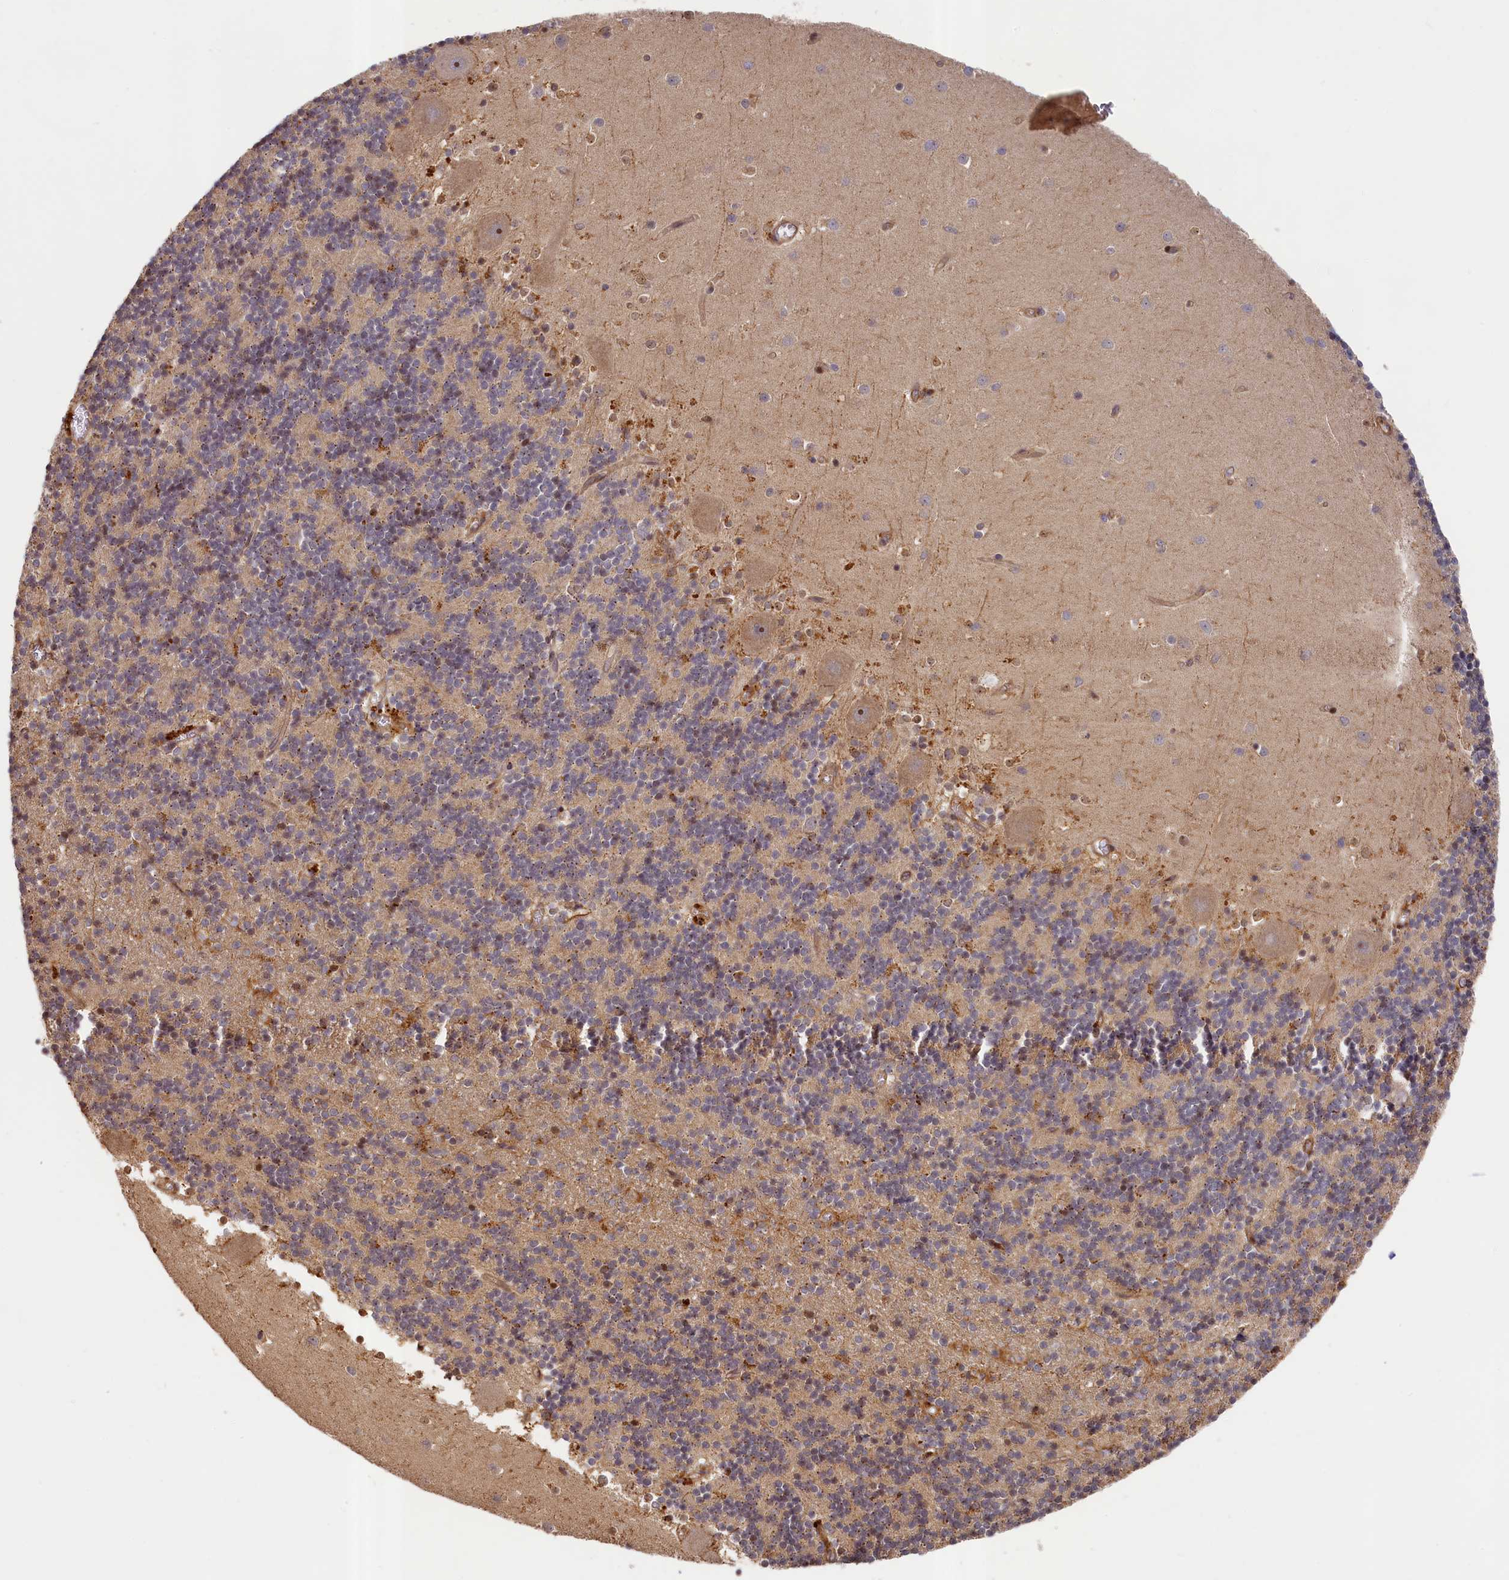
{"staining": {"intensity": "weak", "quantity": "<25%", "location": "nuclear"}, "tissue": "cerebellum", "cell_type": "Cells in granular layer", "image_type": "normal", "snomed": [{"axis": "morphology", "description": "Normal tissue, NOS"}, {"axis": "topography", "description": "Cerebellum"}], "caption": "This is an immunohistochemistry (IHC) histopathology image of normal cerebellum. There is no expression in cells in granular layer.", "gene": "CEP44", "patient": {"sex": "male", "age": 54}}